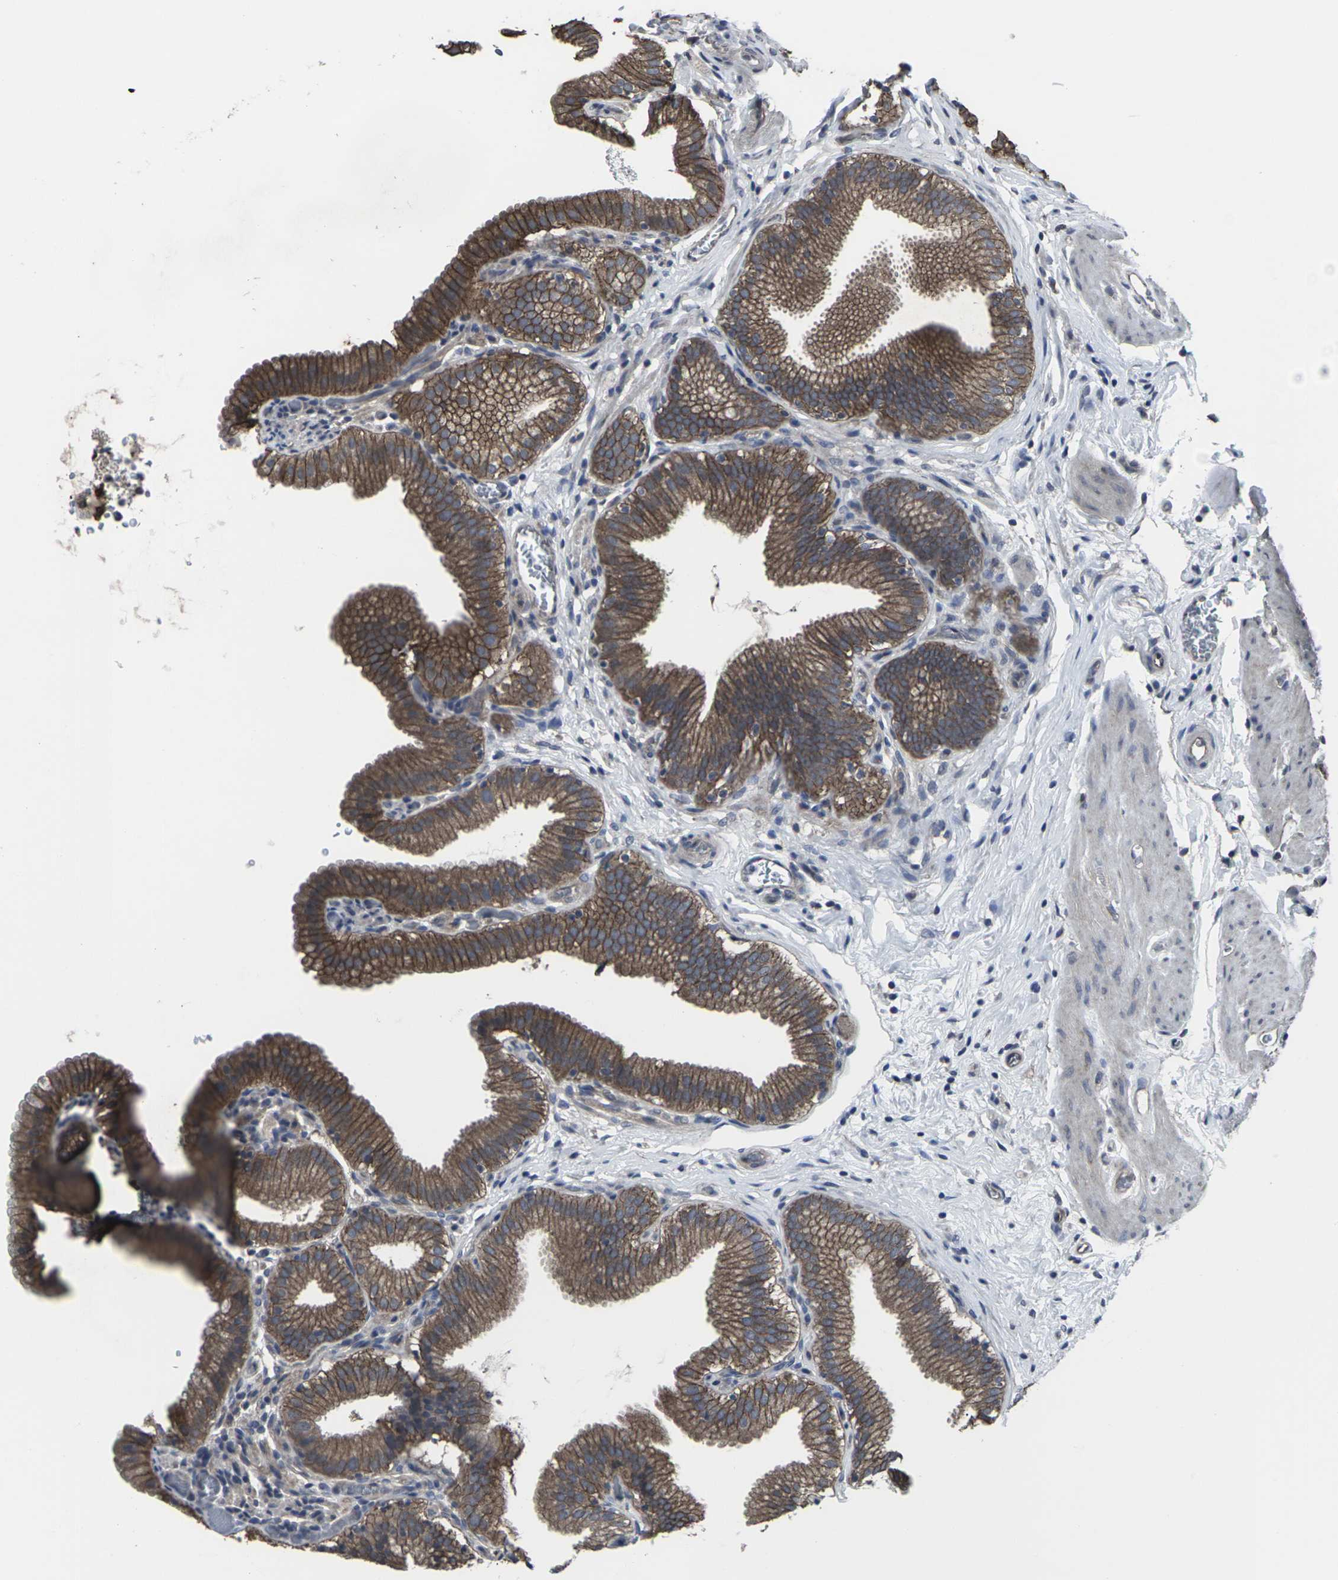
{"staining": {"intensity": "strong", "quantity": ">75%", "location": "cytoplasmic/membranous"}, "tissue": "gallbladder", "cell_type": "Glandular cells", "image_type": "normal", "snomed": [{"axis": "morphology", "description": "Normal tissue, NOS"}, {"axis": "topography", "description": "Gallbladder"}], "caption": "High-magnification brightfield microscopy of unremarkable gallbladder stained with DAB (brown) and counterstained with hematoxylin (blue). glandular cells exhibit strong cytoplasmic/membranous positivity is appreciated in about>75% of cells. The staining is performed using DAB (3,3'-diaminobenzidine) brown chromogen to label protein expression. The nuclei are counter-stained blue using hematoxylin.", "gene": "MAPKAPK2", "patient": {"sex": "male", "age": 54}}